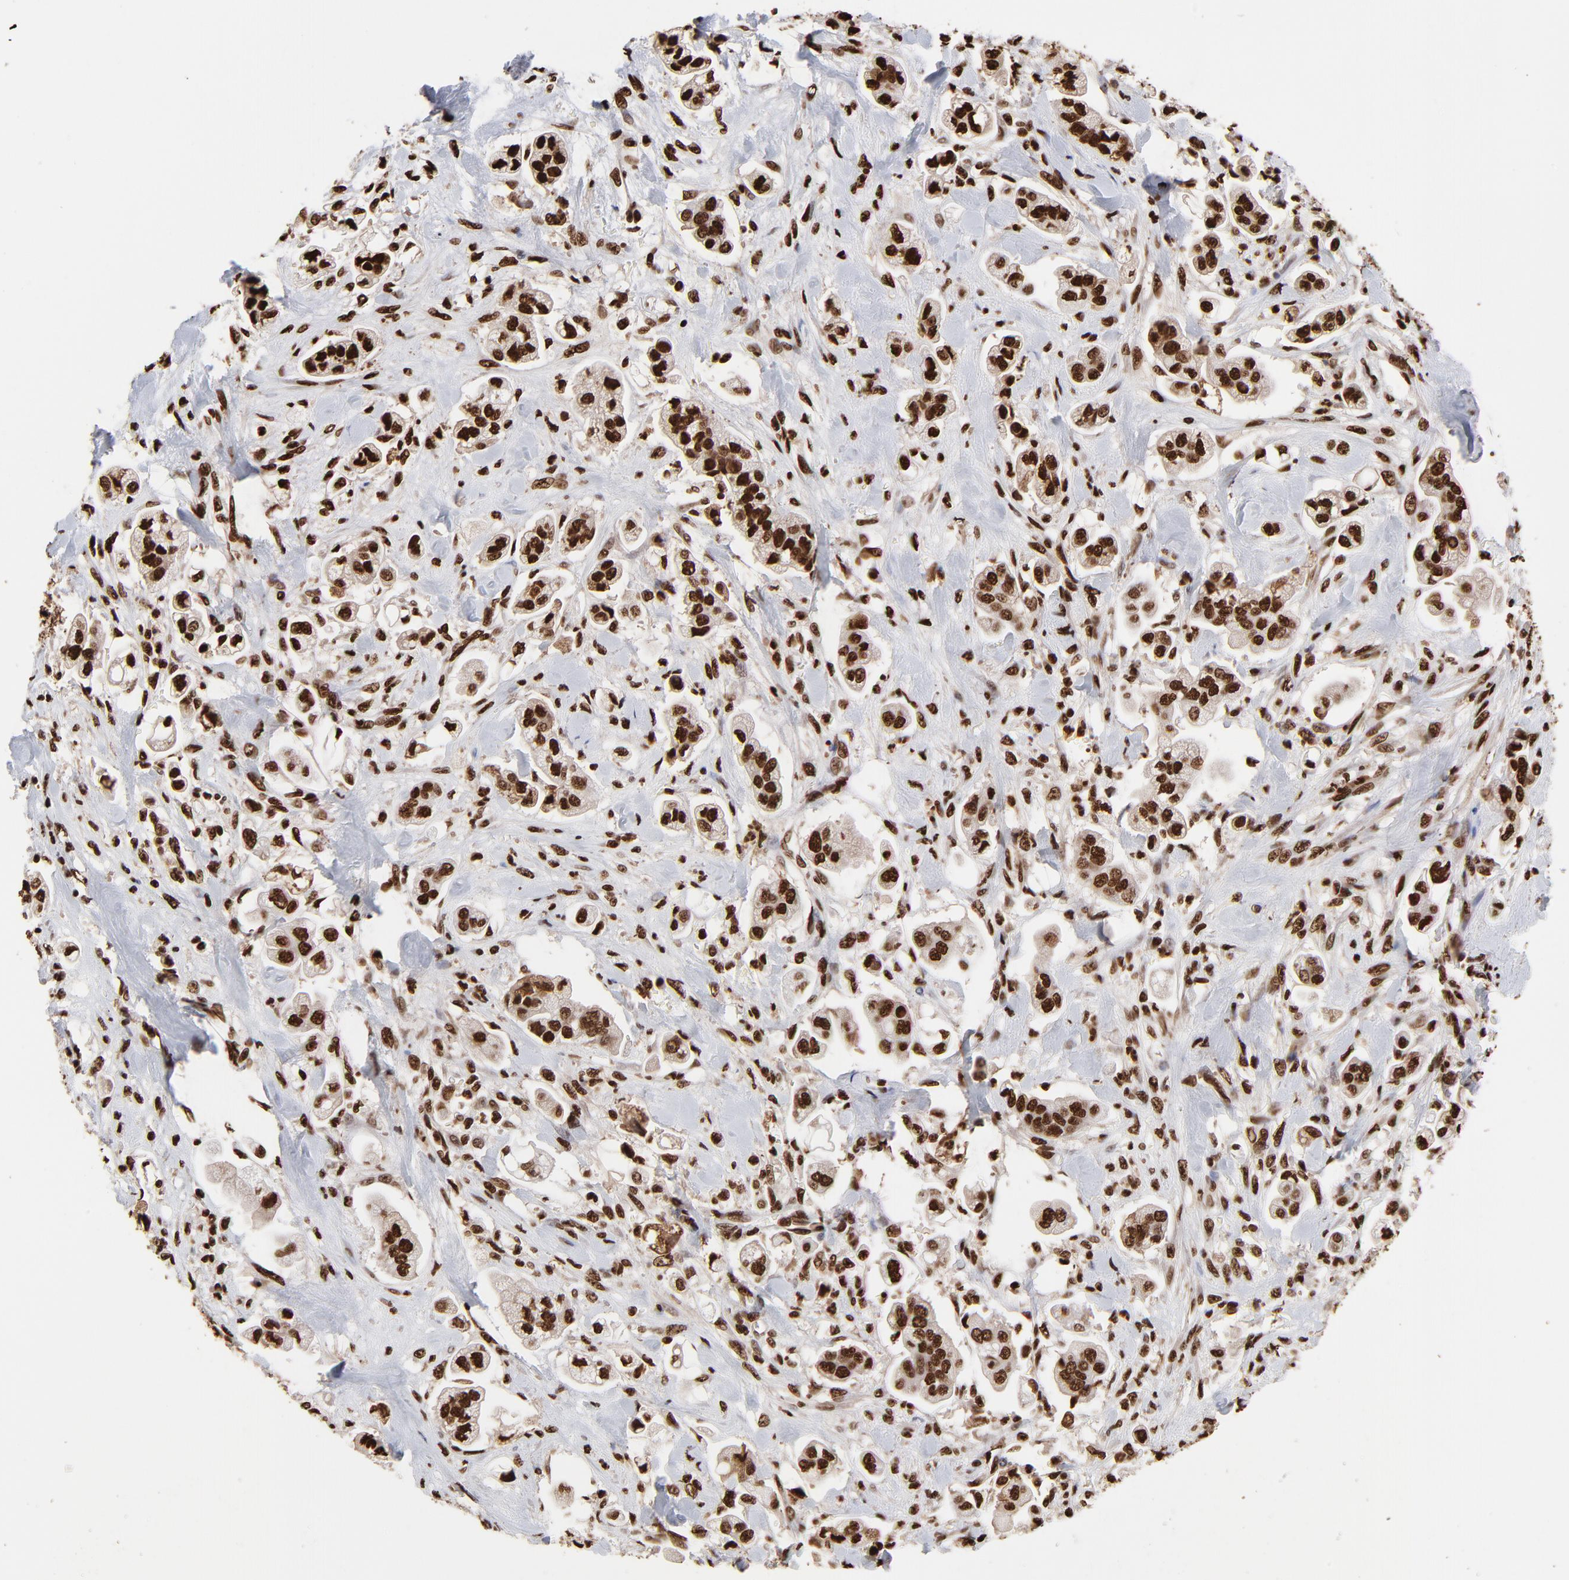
{"staining": {"intensity": "strong", "quantity": ">75%", "location": "nuclear"}, "tissue": "stomach cancer", "cell_type": "Tumor cells", "image_type": "cancer", "snomed": [{"axis": "morphology", "description": "Adenocarcinoma, NOS"}, {"axis": "topography", "description": "Stomach"}], "caption": "Adenocarcinoma (stomach) stained for a protein (brown) exhibits strong nuclear positive positivity in about >75% of tumor cells.", "gene": "ZNF544", "patient": {"sex": "male", "age": 62}}